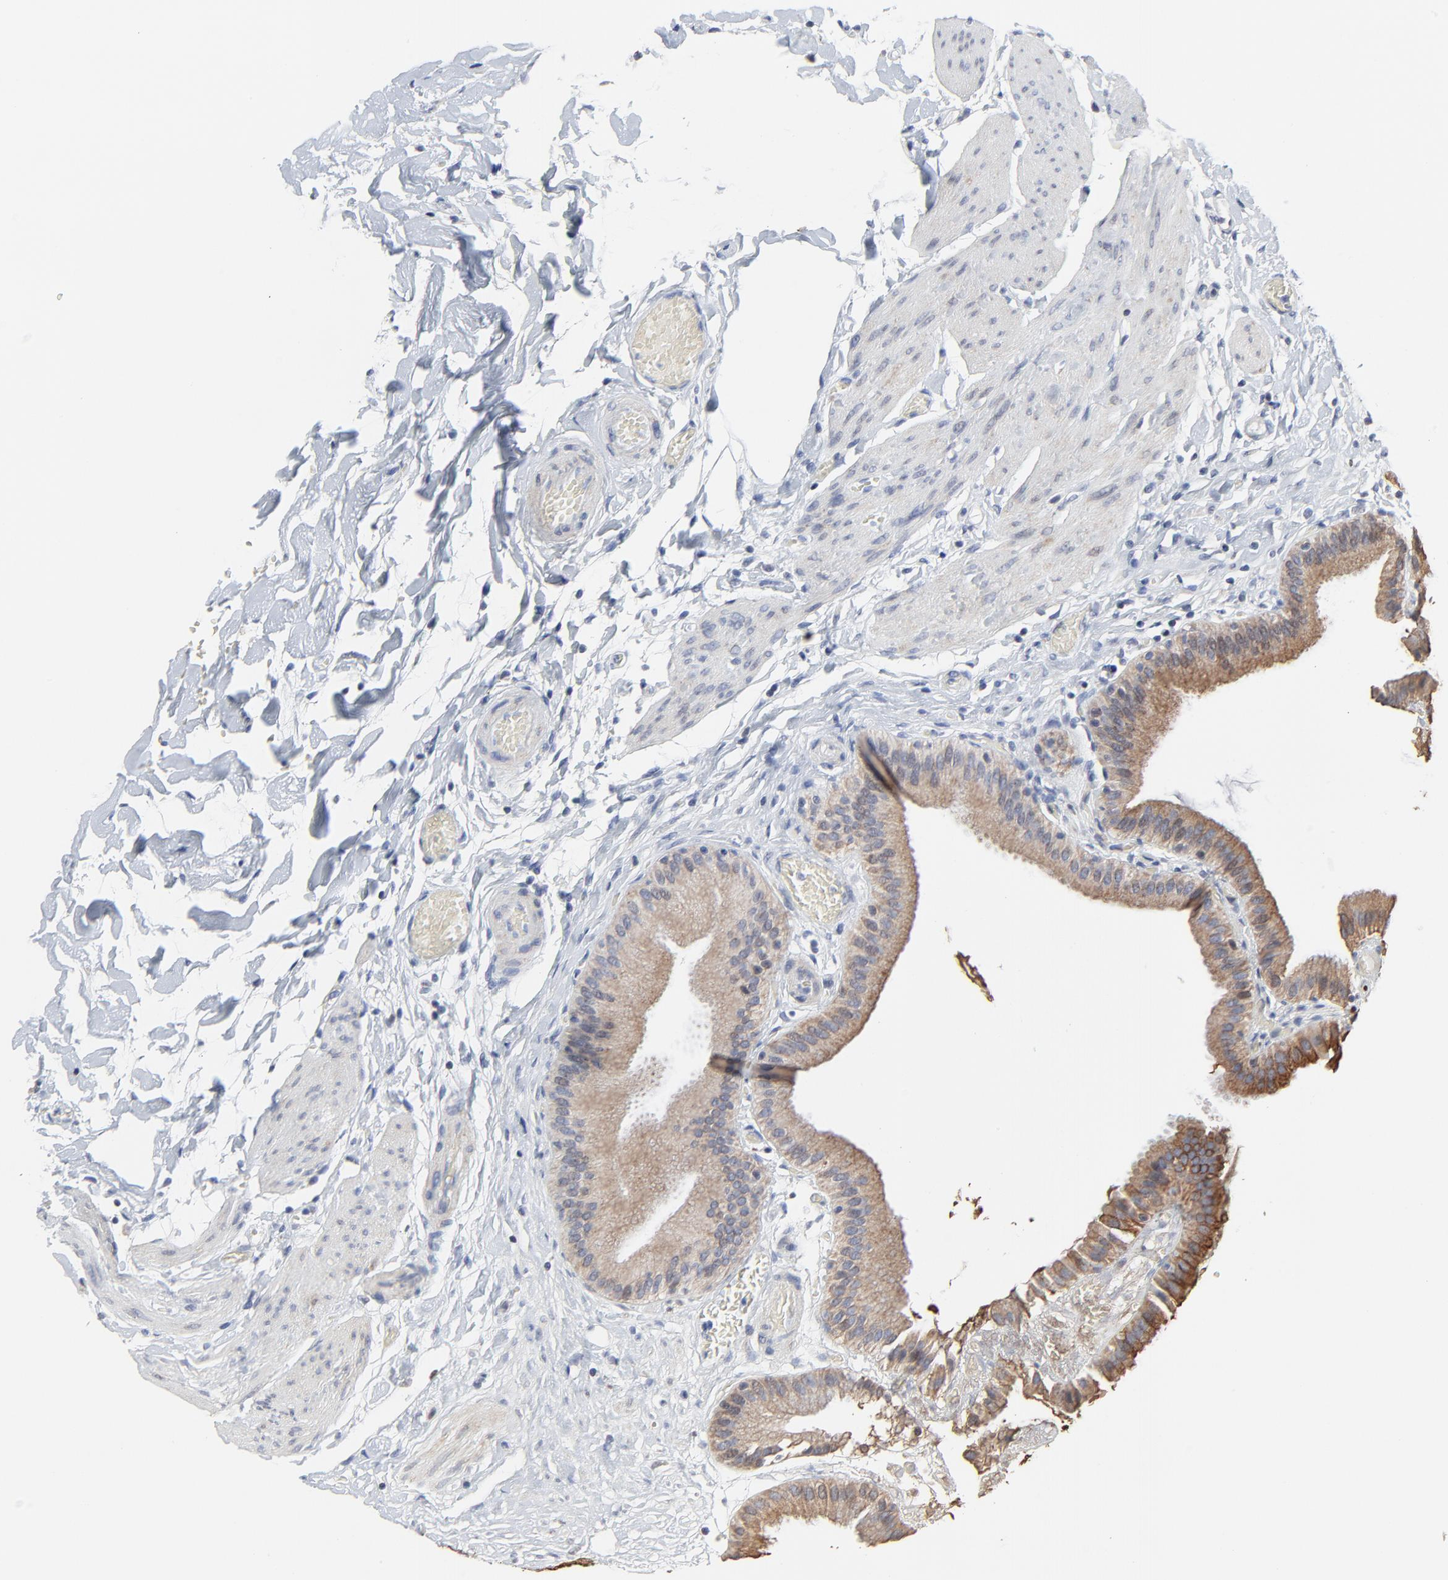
{"staining": {"intensity": "moderate", "quantity": "25%-75%", "location": "cytoplasmic/membranous"}, "tissue": "gallbladder", "cell_type": "Glandular cells", "image_type": "normal", "snomed": [{"axis": "morphology", "description": "Normal tissue, NOS"}, {"axis": "topography", "description": "Gallbladder"}], "caption": "A high-resolution photomicrograph shows immunohistochemistry (IHC) staining of unremarkable gallbladder, which displays moderate cytoplasmic/membranous staining in about 25%-75% of glandular cells. (brown staining indicates protein expression, while blue staining denotes nuclei).", "gene": "LNX1", "patient": {"sex": "female", "age": 63}}